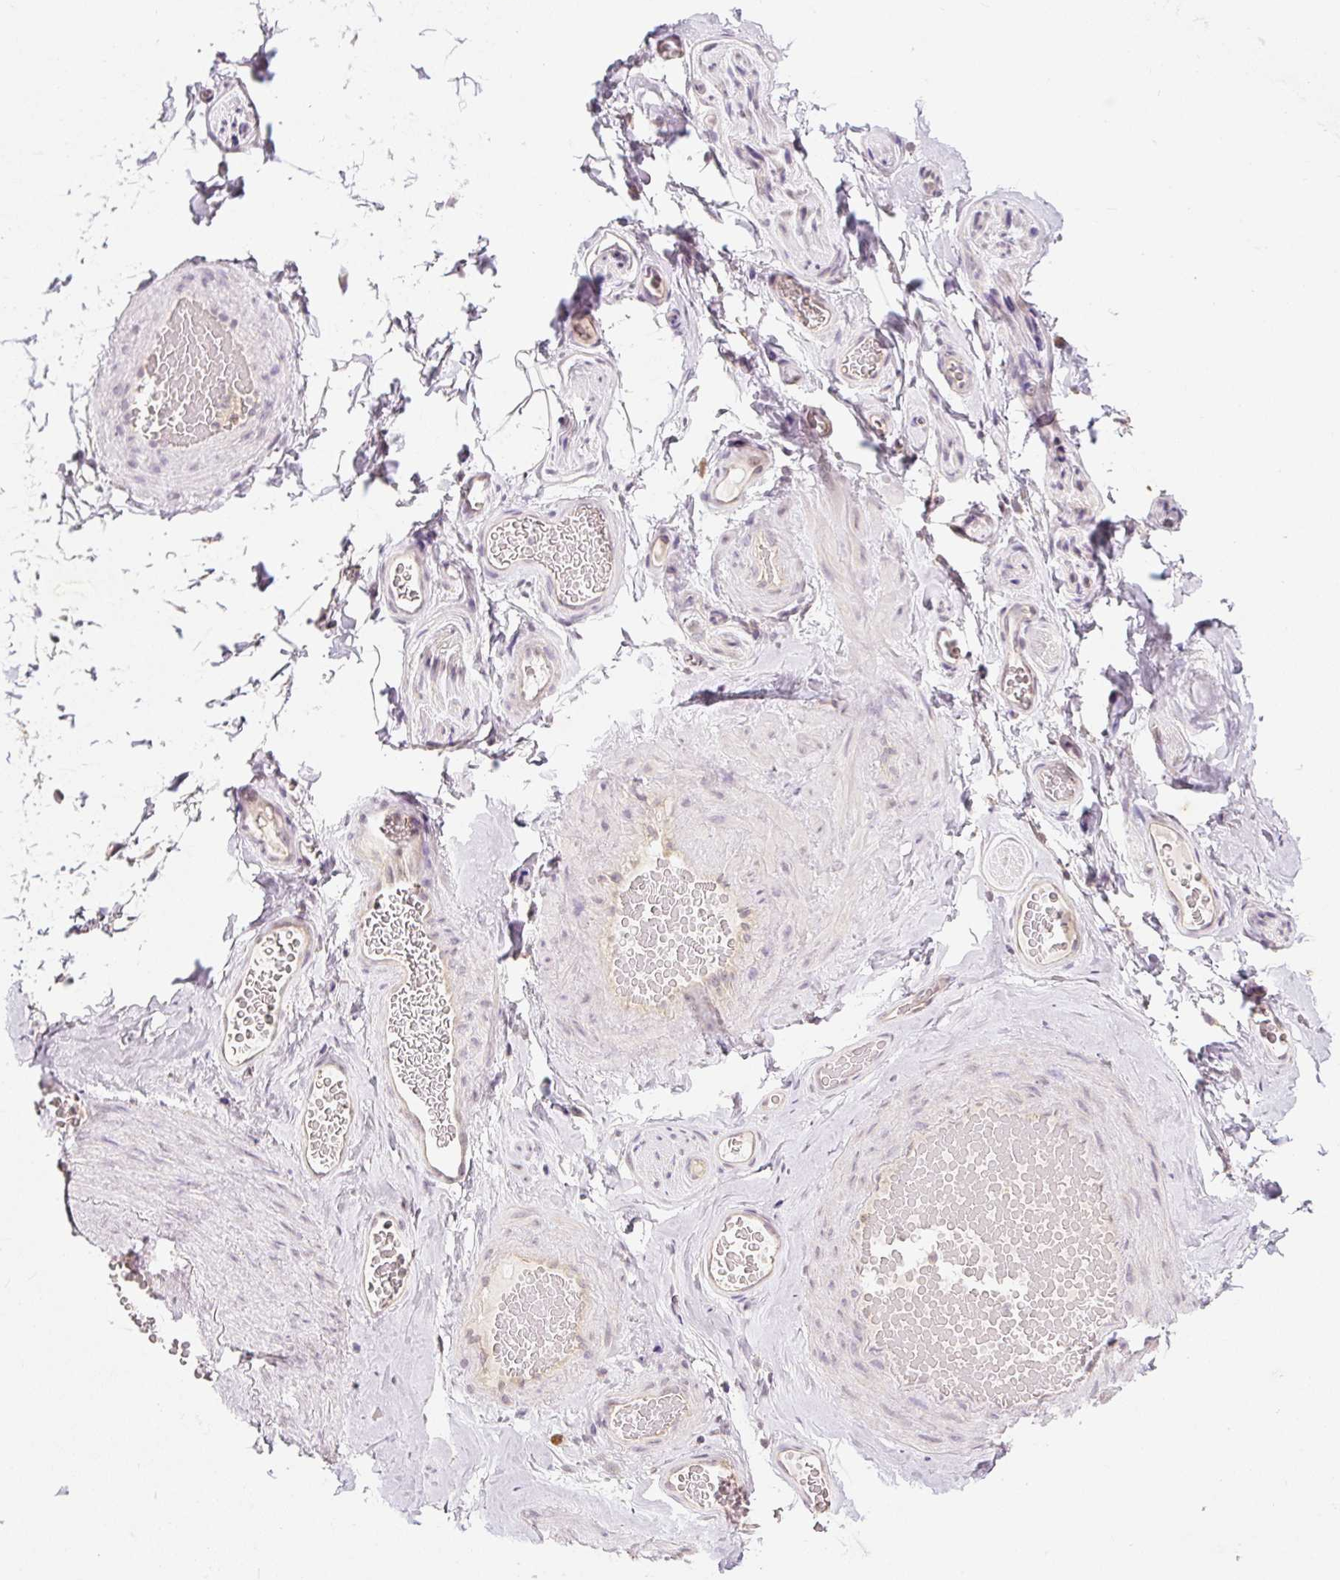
{"staining": {"intensity": "negative", "quantity": "none", "location": "none"}, "tissue": "adipose tissue", "cell_type": "Adipocytes", "image_type": "normal", "snomed": [{"axis": "morphology", "description": "Normal tissue, NOS"}, {"axis": "topography", "description": "Vascular tissue"}, {"axis": "topography", "description": "Peripheral nerve tissue"}], "caption": "Immunohistochemistry micrograph of normal adipose tissue: human adipose tissue stained with DAB (3,3'-diaminobenzidine) reveals no significant protein staining in adipocytes. (DAB (3,3'-diaminobenzidine) immunohistochemistry, high magnification).", "gene": "RACGAP1", "patient": {"sex": "male", "age": 41}}